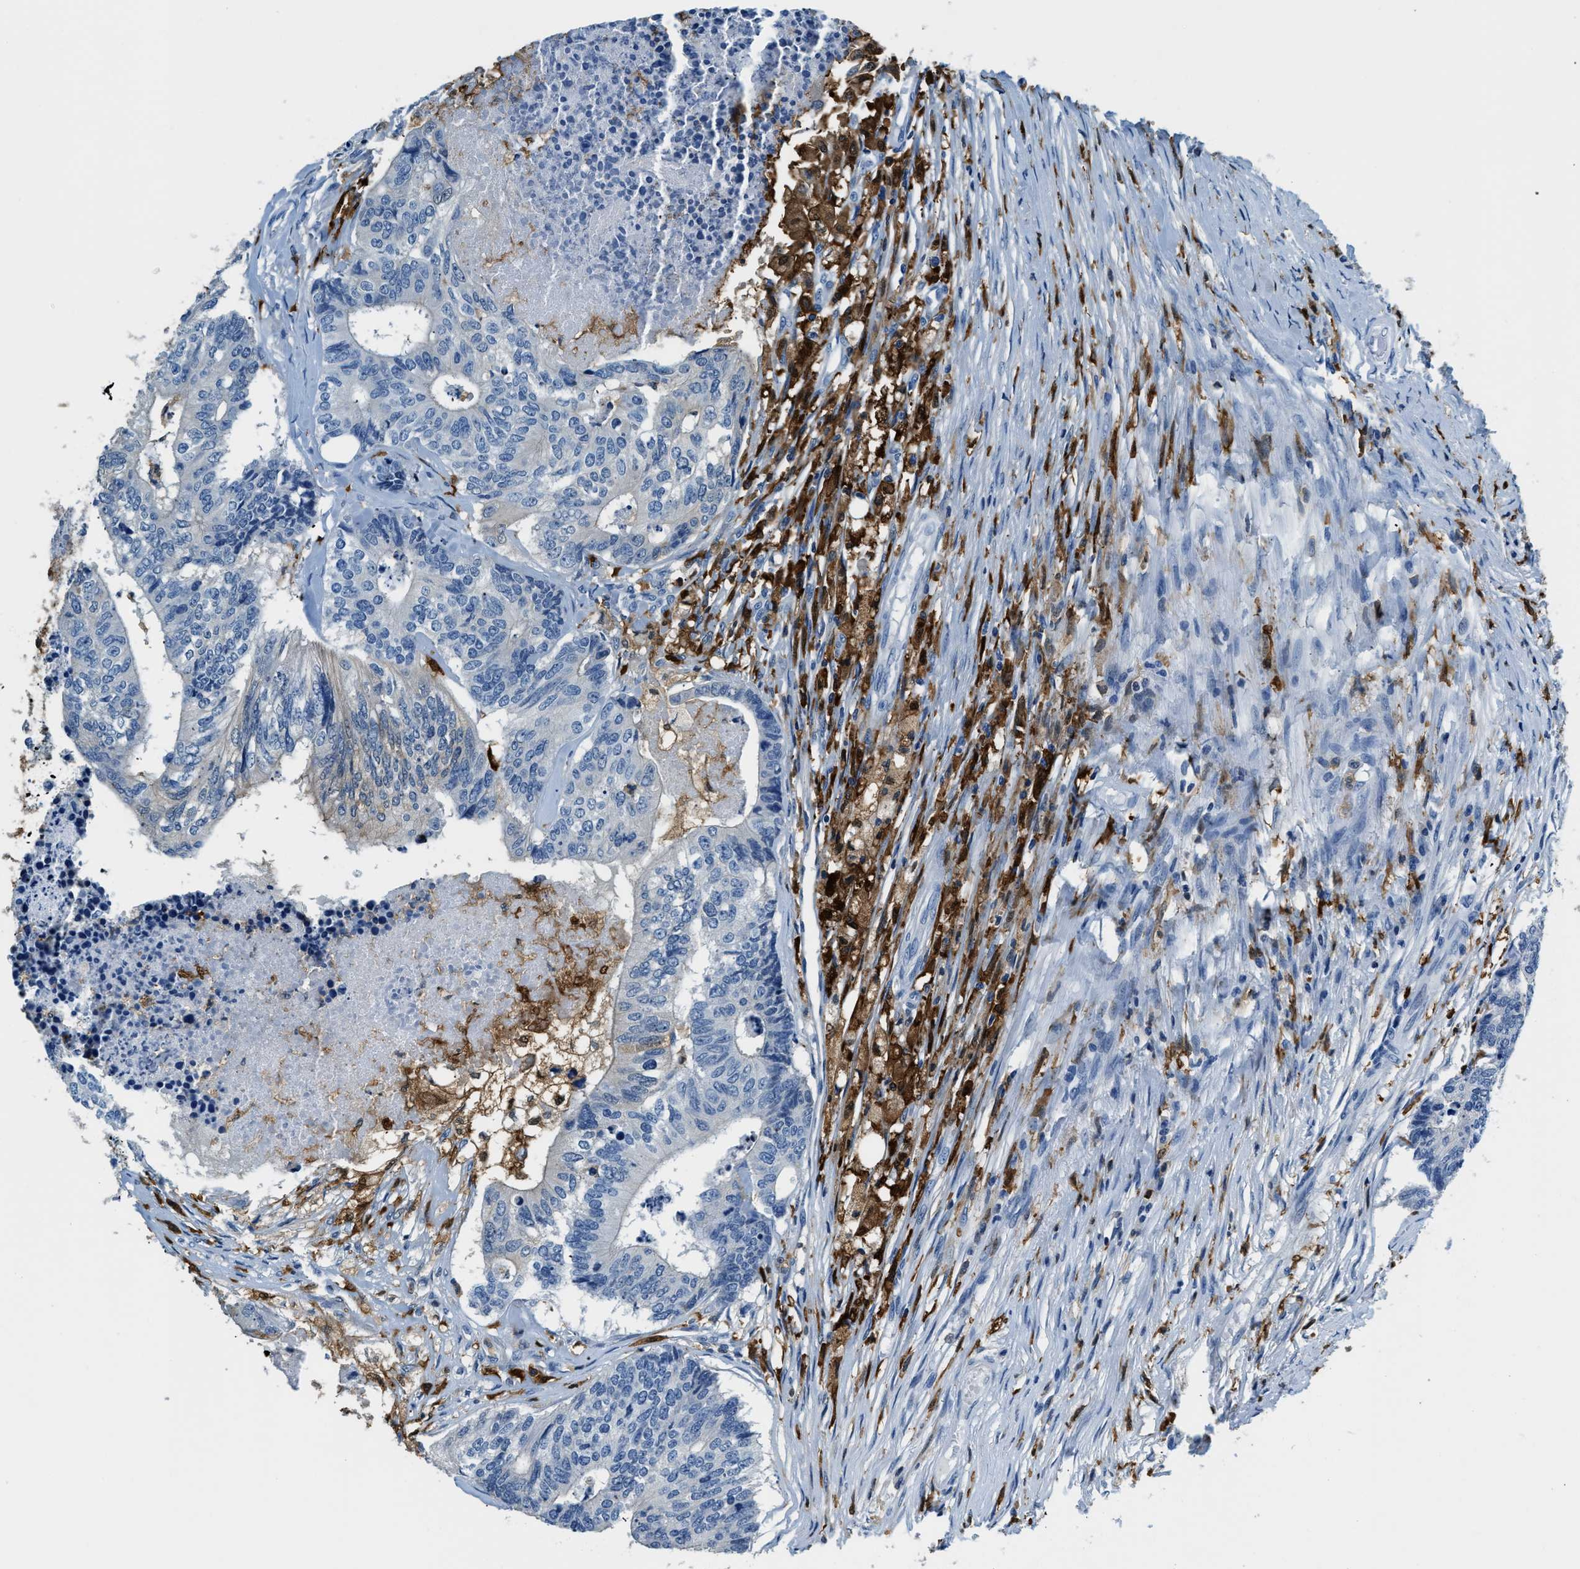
{"staining": {"intensity": "weak", "quantity": "<25%", "location": "cytoplasmic/membranous"}, "tissue": "colorectal cancer", "cell_type": "Tumor cells", "image_type": "cancer", "snomed": [{"axis": "morphology", "description": "Adenocarcinoma, NOS"}, {"axis": "topography", "description": "Colon"}], "caption": "Colorectal cancer (adenocarcinoma) was stained to show a protein in brown. There is no significant staining in tumor cells. The staining was performed using DAB to visualize the protein expression in brown, while the nuclei were stained in blue with hematoxylin (Magnification: 20x).", "gene": "CAPG", "patient": {"sex": "female", "age": 67}}